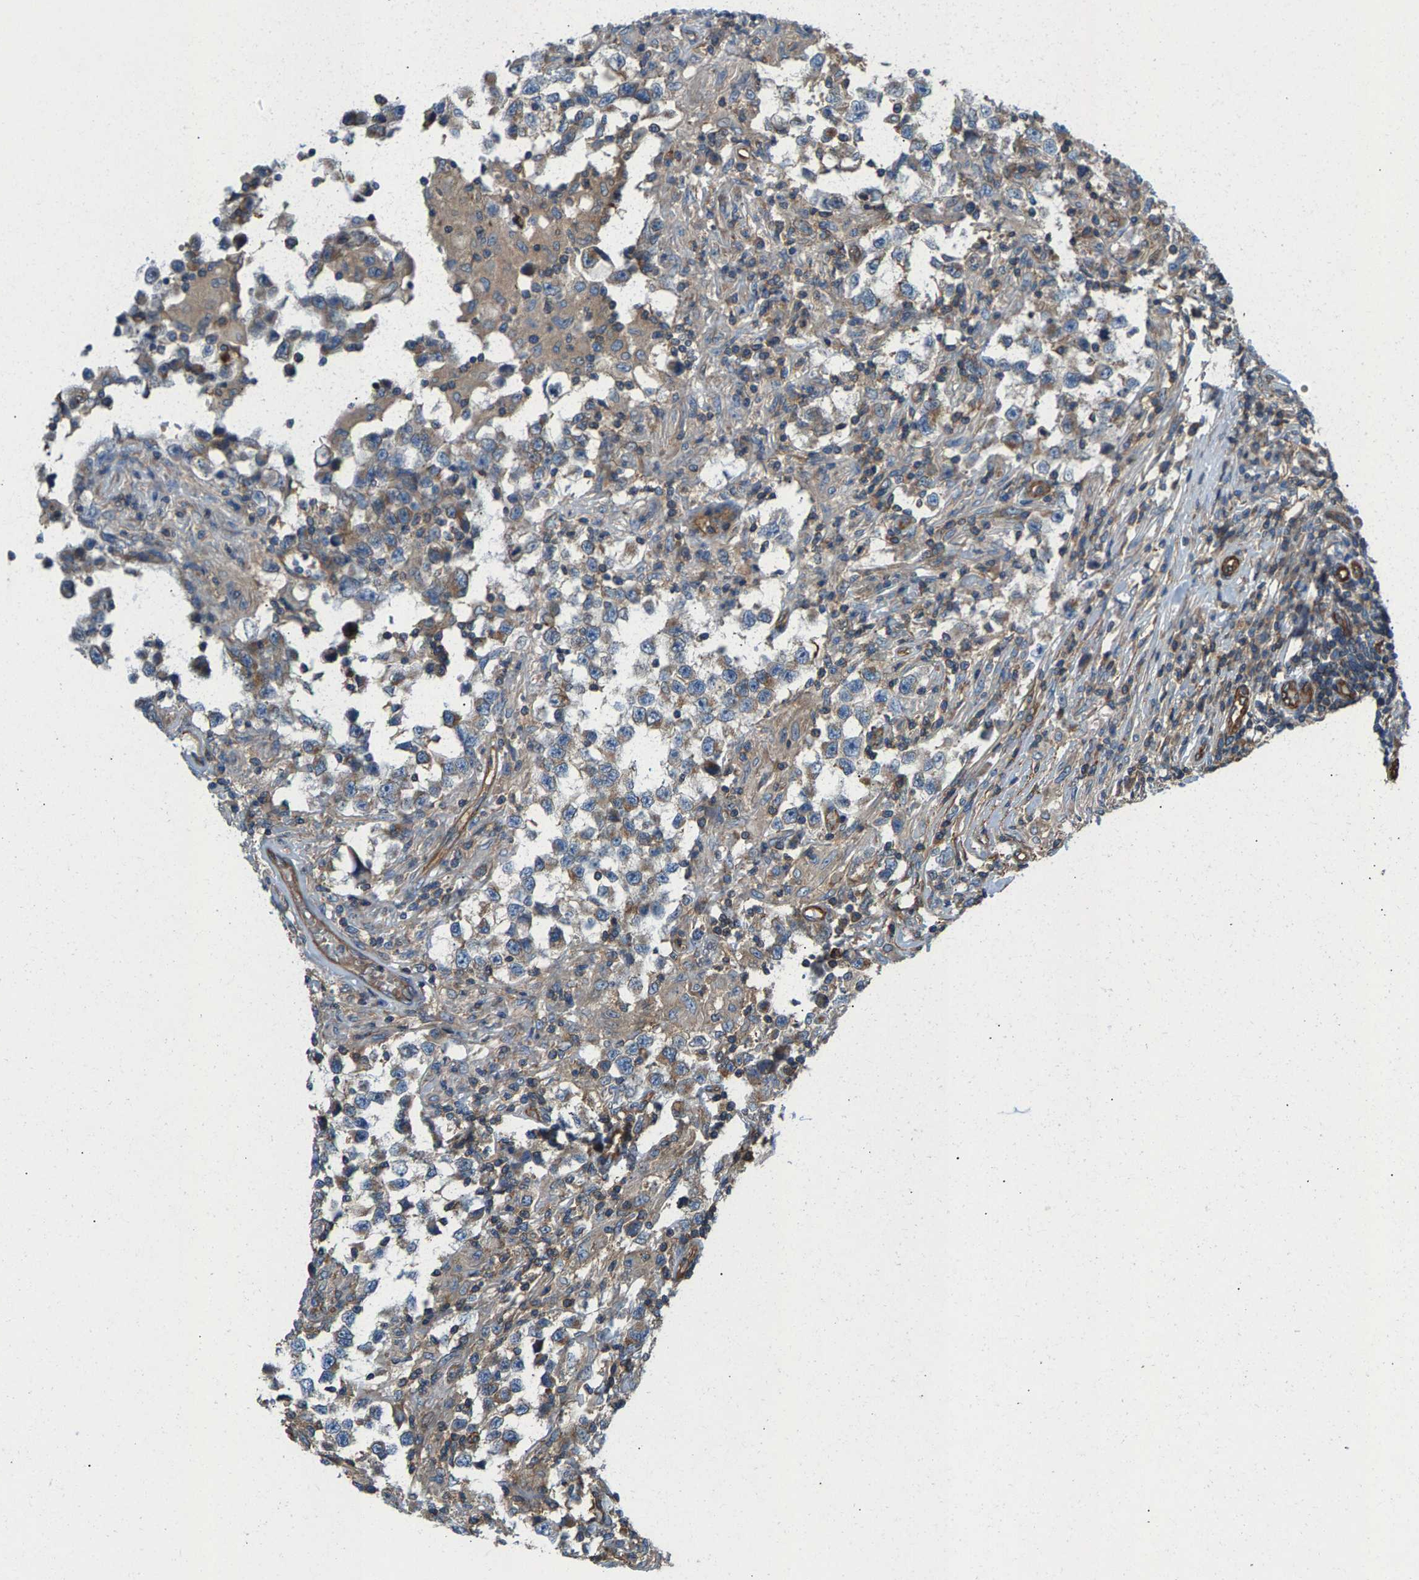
{"staining": {"intensity": "moderate", "quantity": "<25%", "location": "cytoplasmic/membranous"}, "tissue": "testis cancer", "cell_type": "Tumor cells", "image_type": "cancer", "snomed": [{"axis": "morphology", "description": "Carcinoma, Embryonal, NOS"}, {"axis": "topography", "description": "Testis"}], "caption": "Immunohistochemistry photomicrograph of neoplastic tissue: testis embryonal carcinoma stained using immunohistochemistry (IHC) reveals low levels of moderate protein expression localized specifically in the cytoplasmic/membranous of tumor cells, appearing as a cytoplasmic/membranous brown color.", "gene": "PDCL", "patient": {"sex": "male", "age": 21}}